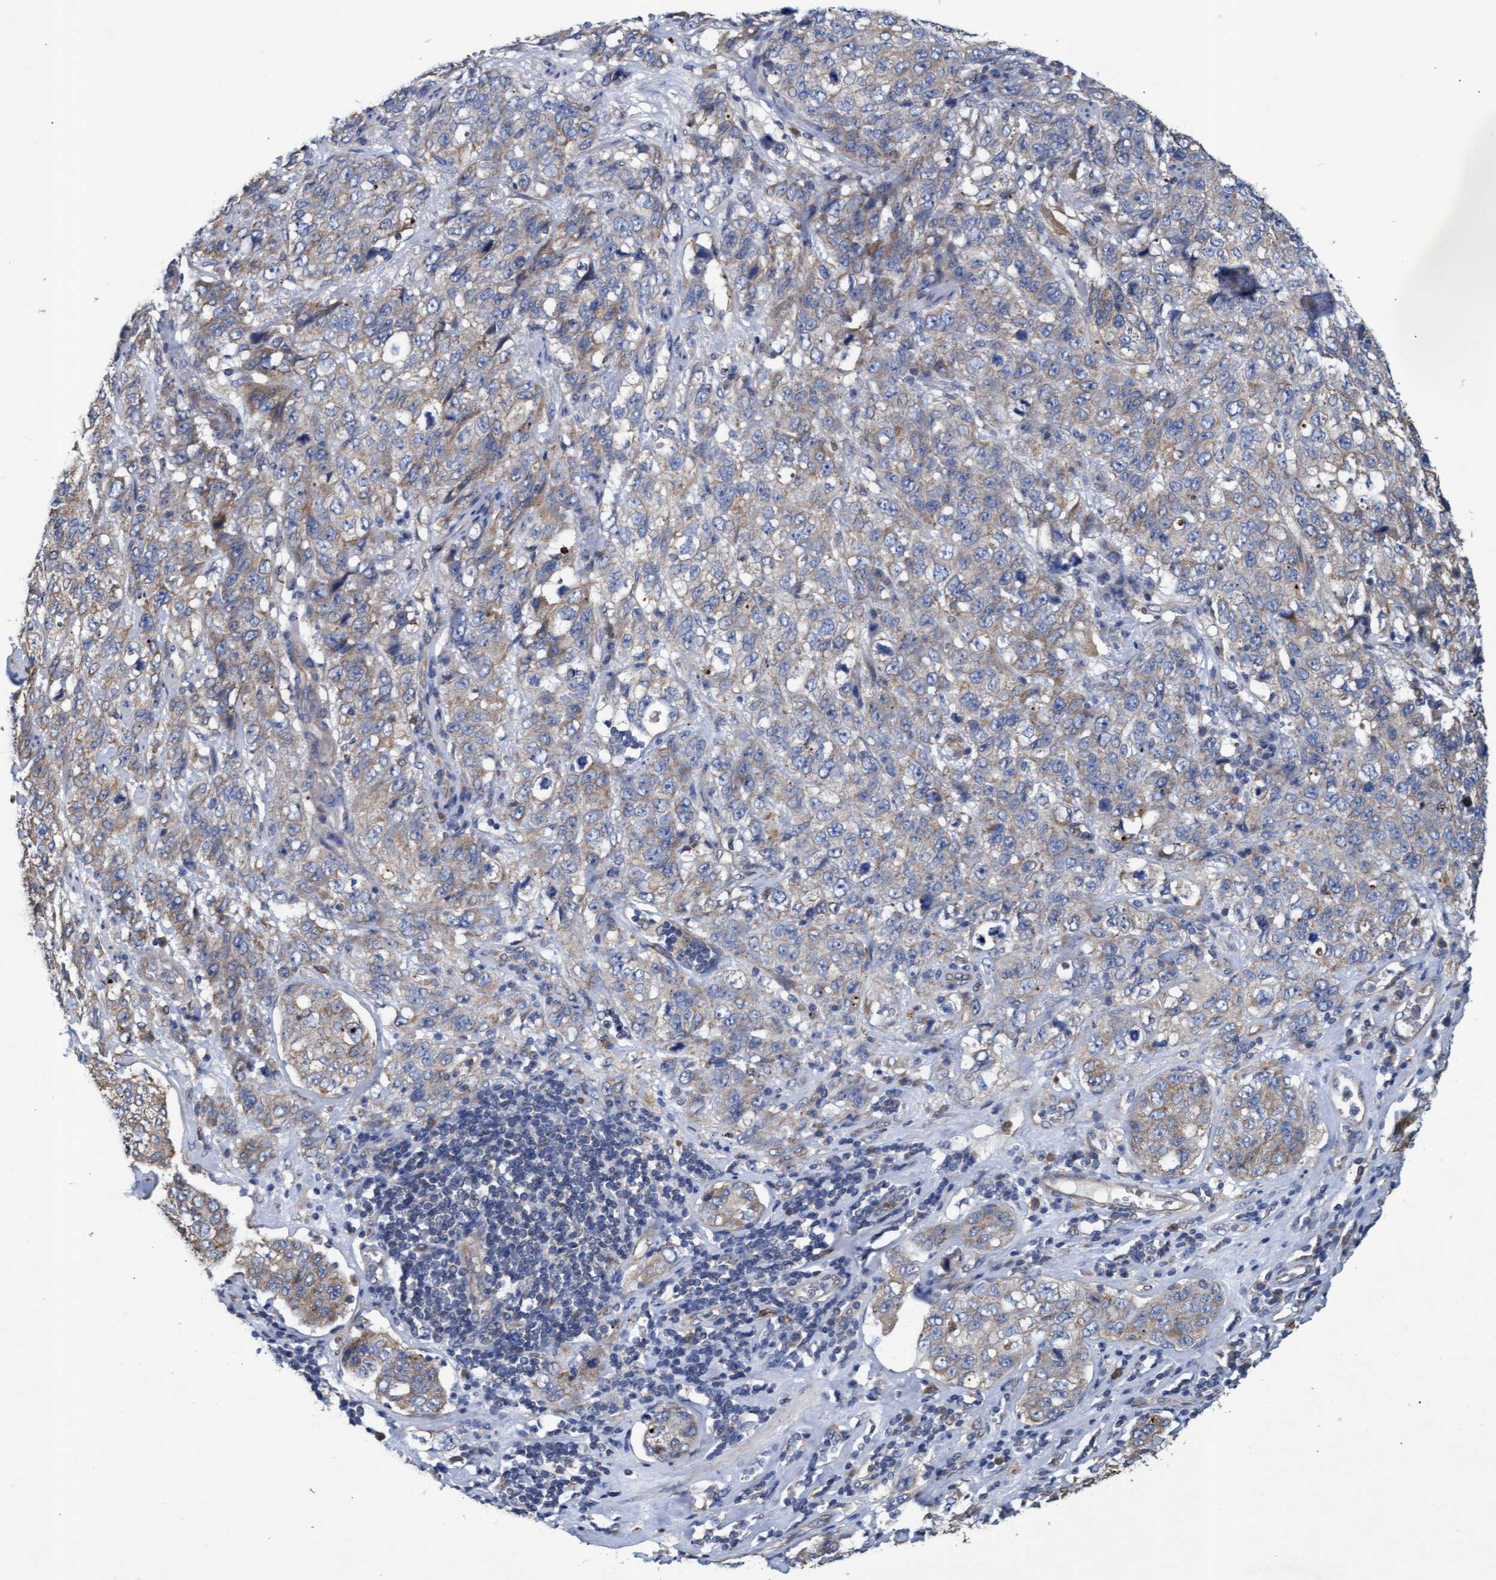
{"staining": {"intensity": "weak", "quantity": "25%-75%", "location": "cytoplasmic/membranous"}, "tissue": "stomach cancer", "cell_type": "Tumor cells", "image_type": "cancer", "snomed": [{"axis": "morphology", "description": "Adenocarcinoma, NOS"}, {"axis": "topography", "description": "Stomach"}], "caption": "Stomach adenocarcinoma was stained to show a protein in brown. There is low levels of weak cytoplasmic/membranous expression in about 25%-75% of tumor cells. (DAB IHC with brightfield microscopy, high magnification).", "gene": "MRPL38", "patient": {"sex": "male", "age": 48}}